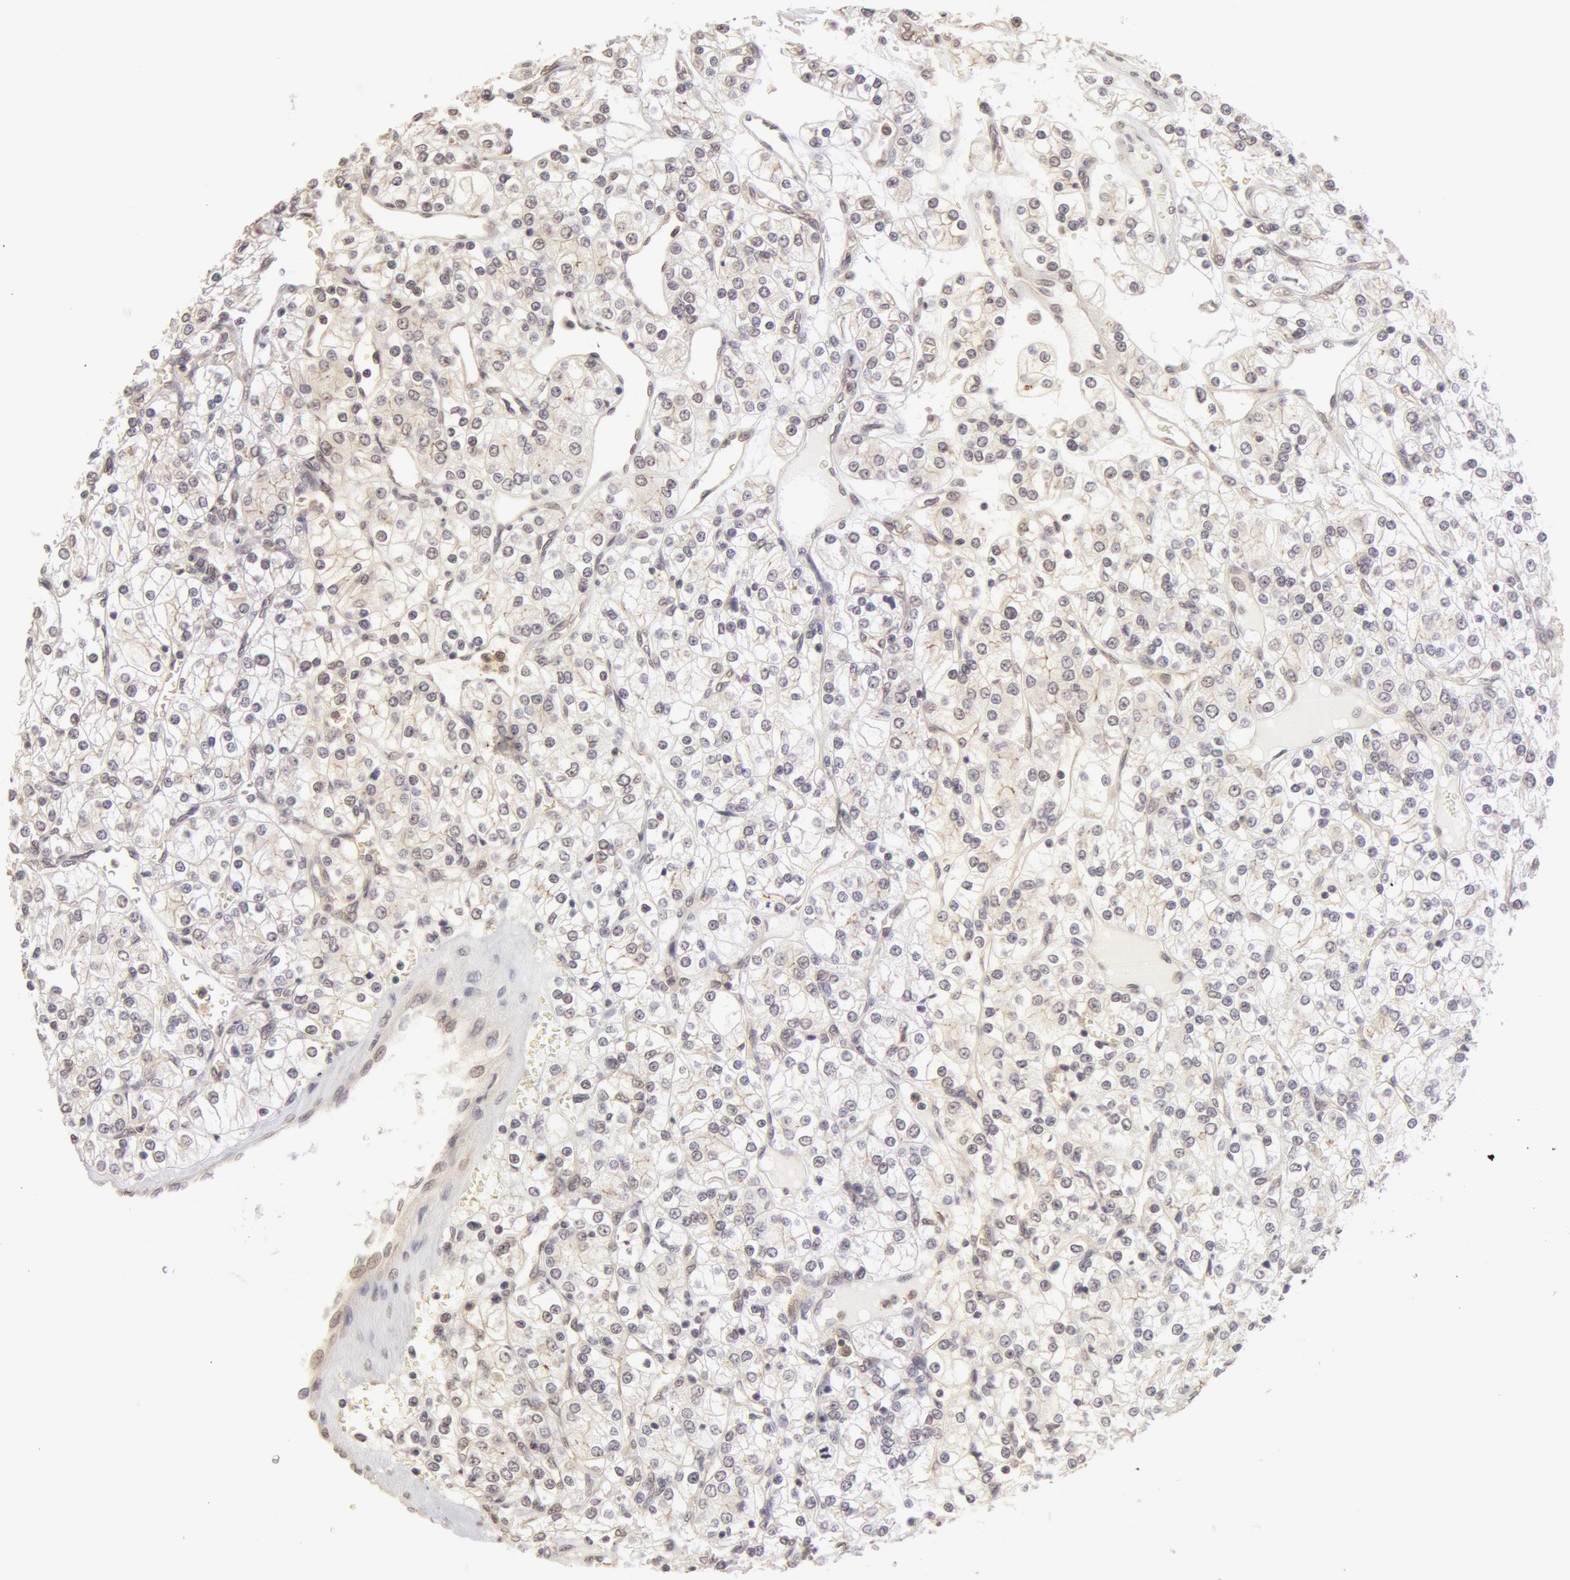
{"staining": {"intensity": "weak", "quantity": ">75%", "location": "cytoplasmic/membranous"}, "tissue": "renal cancer", "cell_type": "Tumor cells", "image_type": "cancer", "snomed": [{"axis": "morphology", "description": "Adenocarcinoma, NOS"}, {"axis": "topography", "description": "Kidney"}], "caption": "Weak cytoplasmic/membranous expression is appreciated in about >75% of tumor cells in renal cancer.", "gene": "ADAM10", "patient": {"sex": "female", "age": 62}}